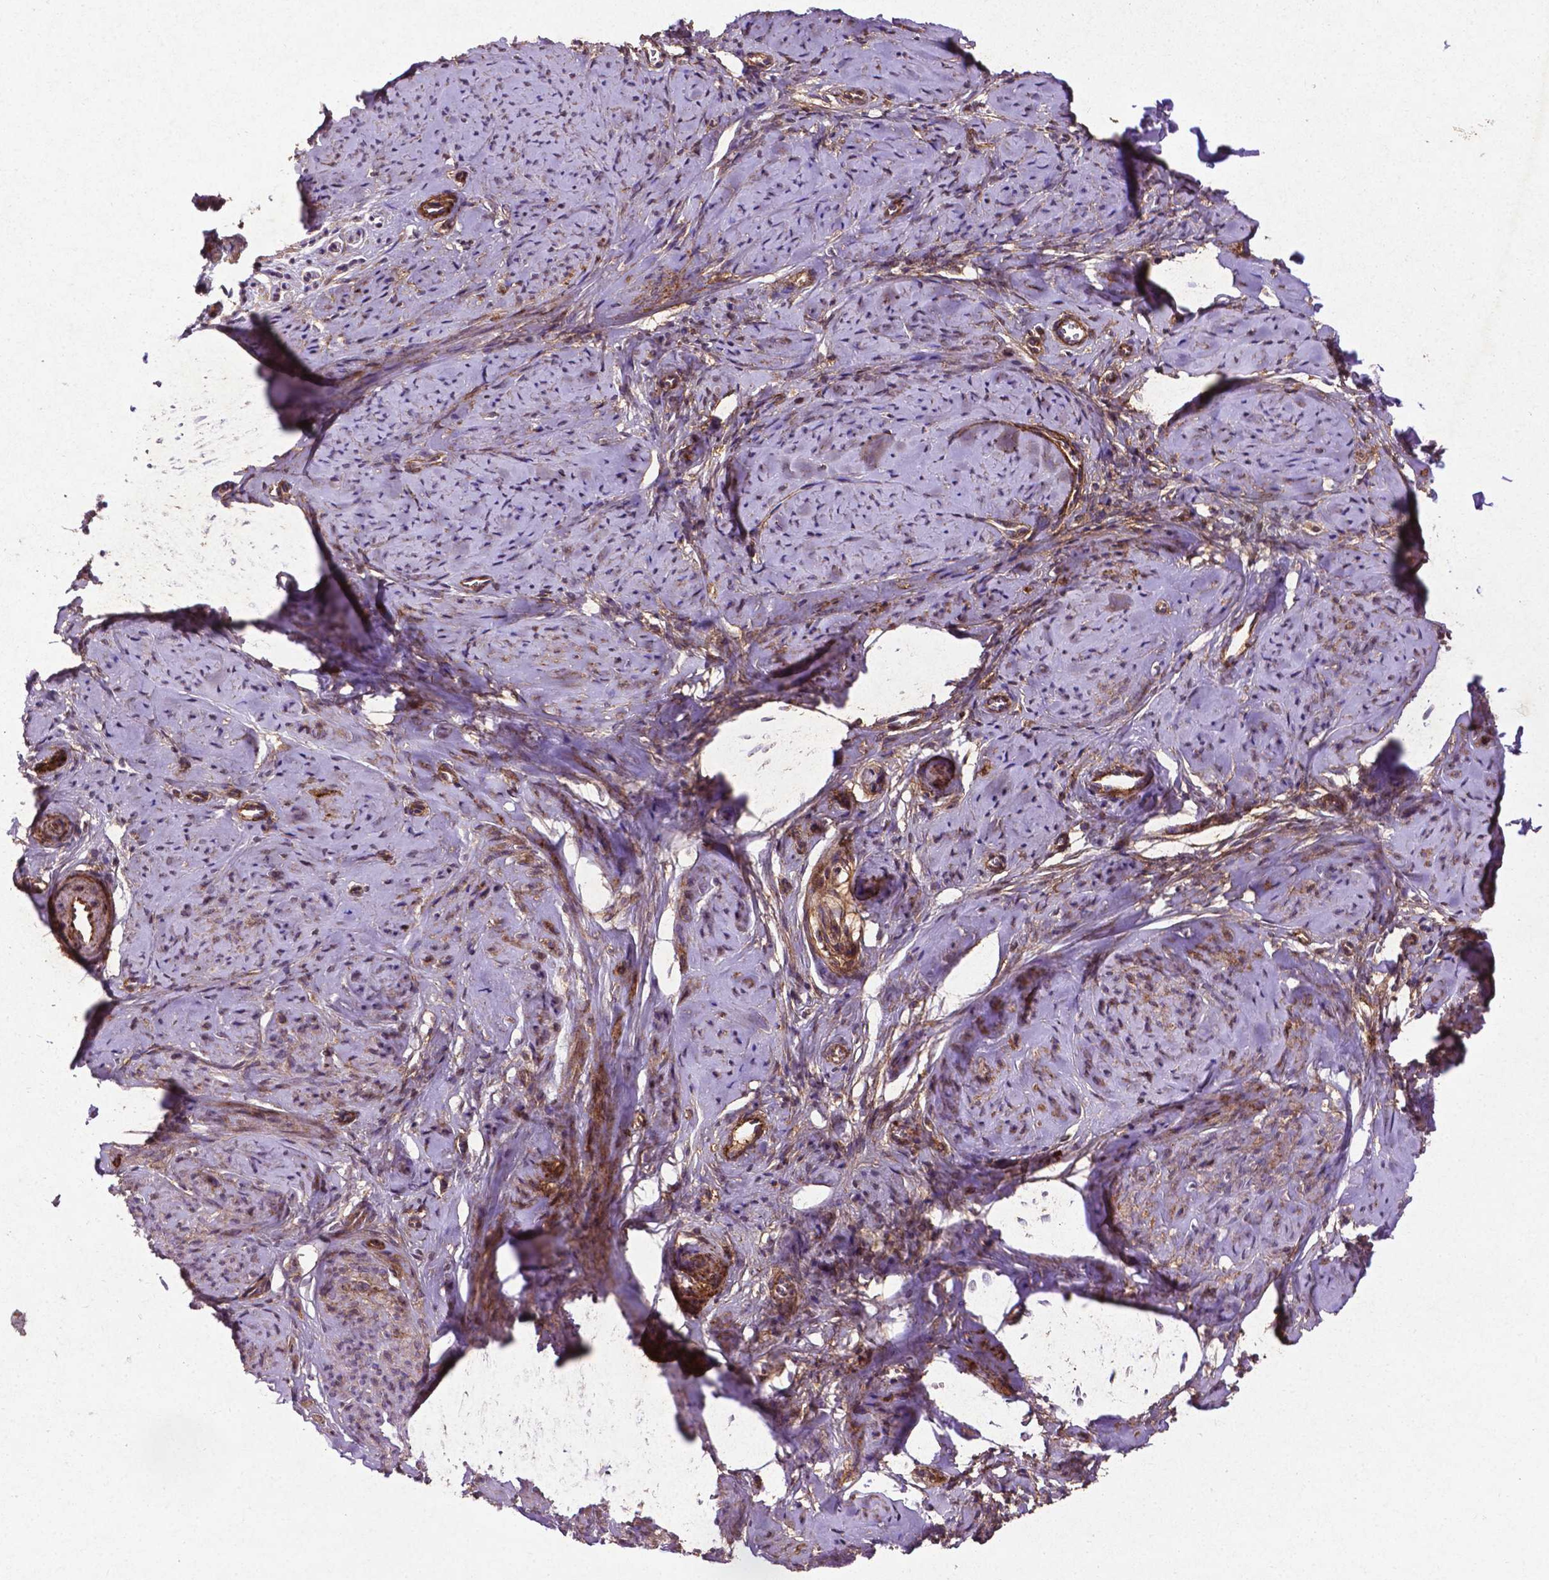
{"staining": {"intensity": "strong", "quantity": "25%-75%", "location": "cytoplasmic/membranous"}, "tissue": "smooth muscle", "cell_type": "Smooth muscle cells", "image_type": "normal", "snomed": [{"axis": "morphology", "description": "Normal tissue, NOS"}, {"axis": "topography", "description": "Smooth muscle"}], "caption": "Immunohistochemical staining of unremarkable human smooth muscle shows 25%-75% levels of strong cytoplasmic/membranous protein expression in about 25%-75% of smooth muscle cells.", "gene": "RRAS", "patient": {"sex": "female", "age": 48}}